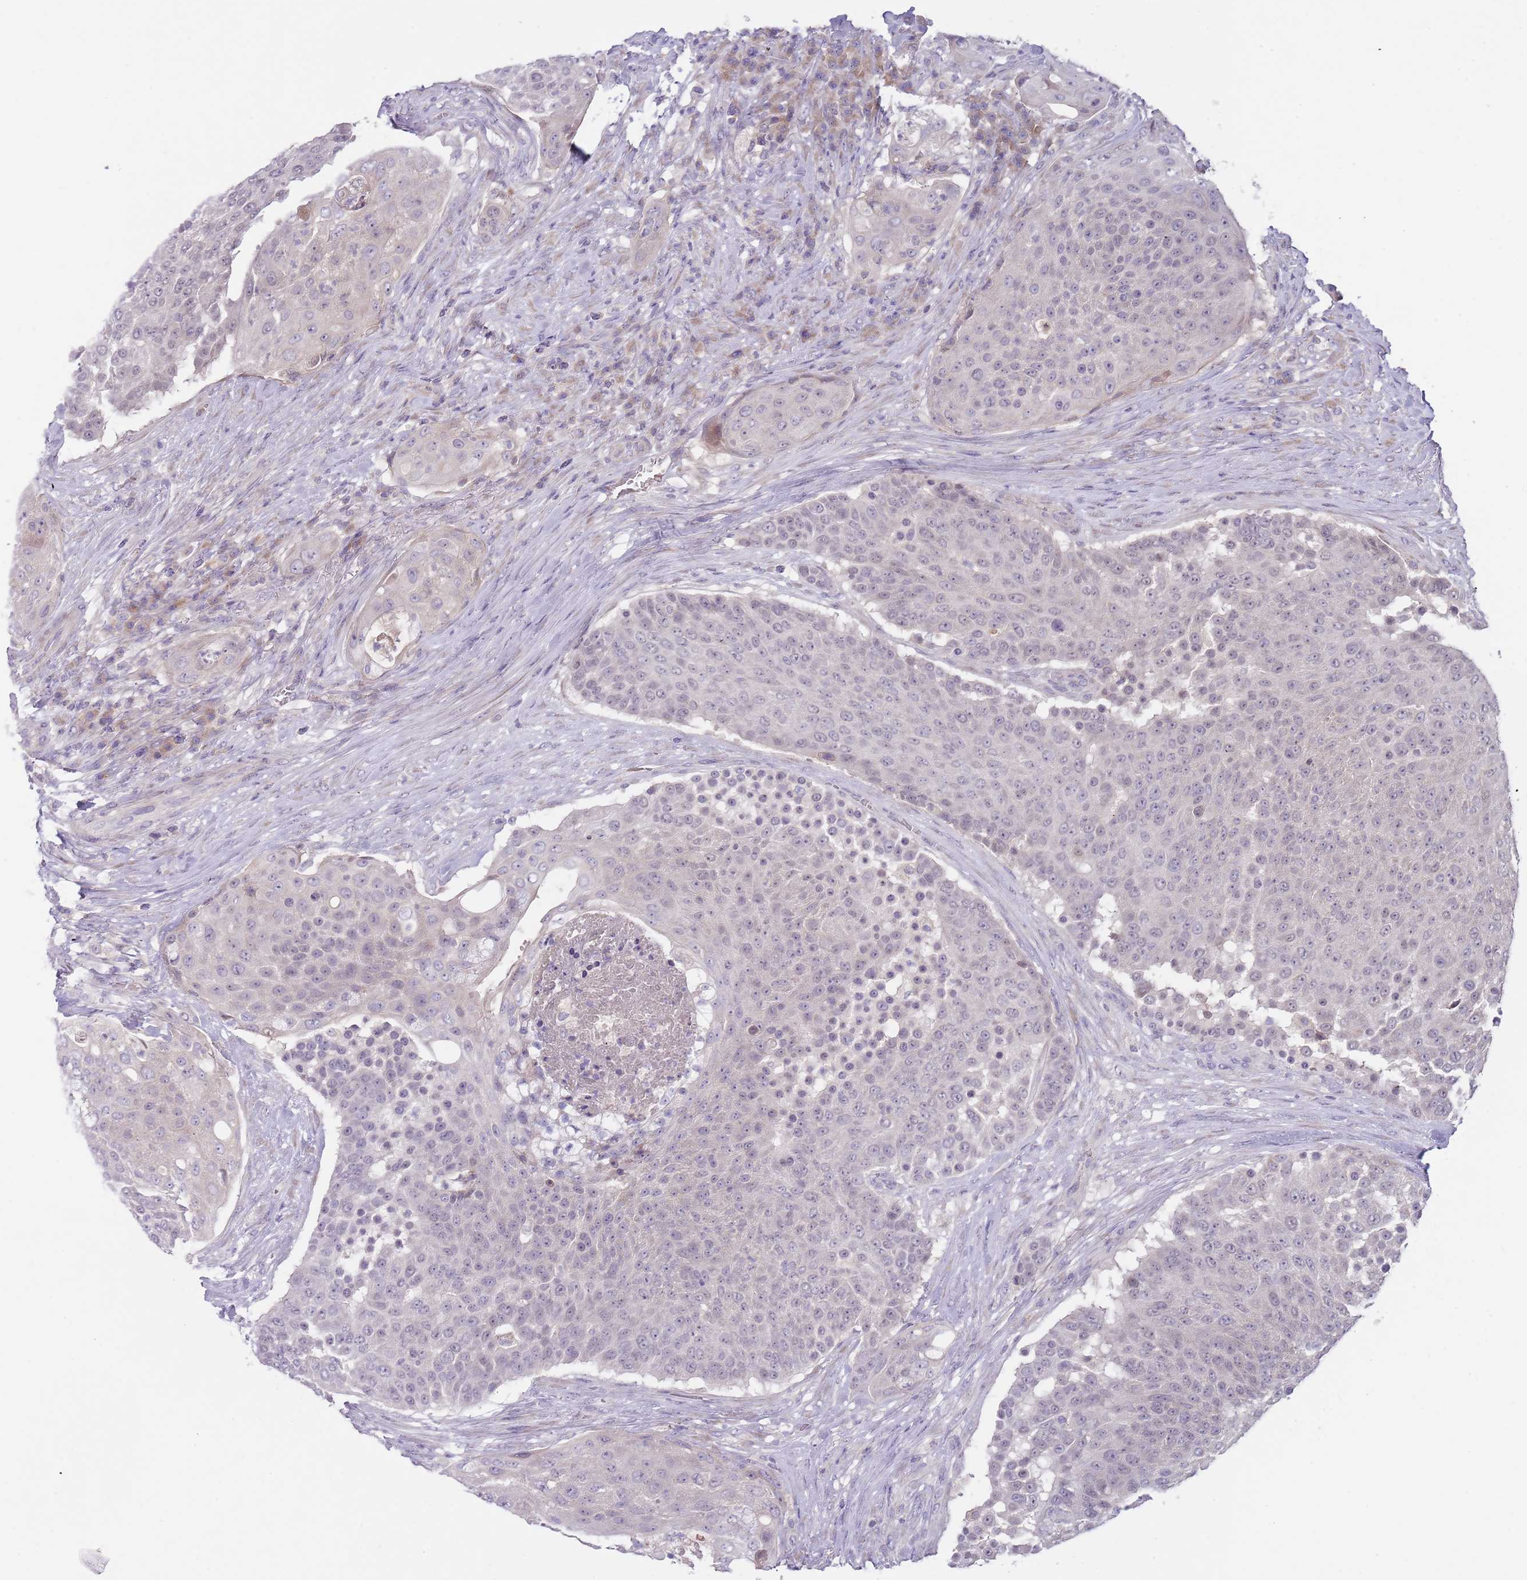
{"staining": {"intensity": "negative", "quantity": "none", "location": "none"}, "tissue": "urothelial cancer", "cell_type": "Tumor cells", "image_type": "cancer", "snomed": [{"axis": "morphology", "description": "Urothelial carcinoma, High grade"}, {"axis": "topography", "description": "Urinary bladder"}], "caption": "DAB immunohistochemical staining of human urothelial cancer demonstrates no significant positivity in tumor cells. (DAB (3,3'-diaminobenzidine) IHC with hematoxylin counter stain).", "gene": "PRAC1", "patient": {"sex": "female", "age": 63}}